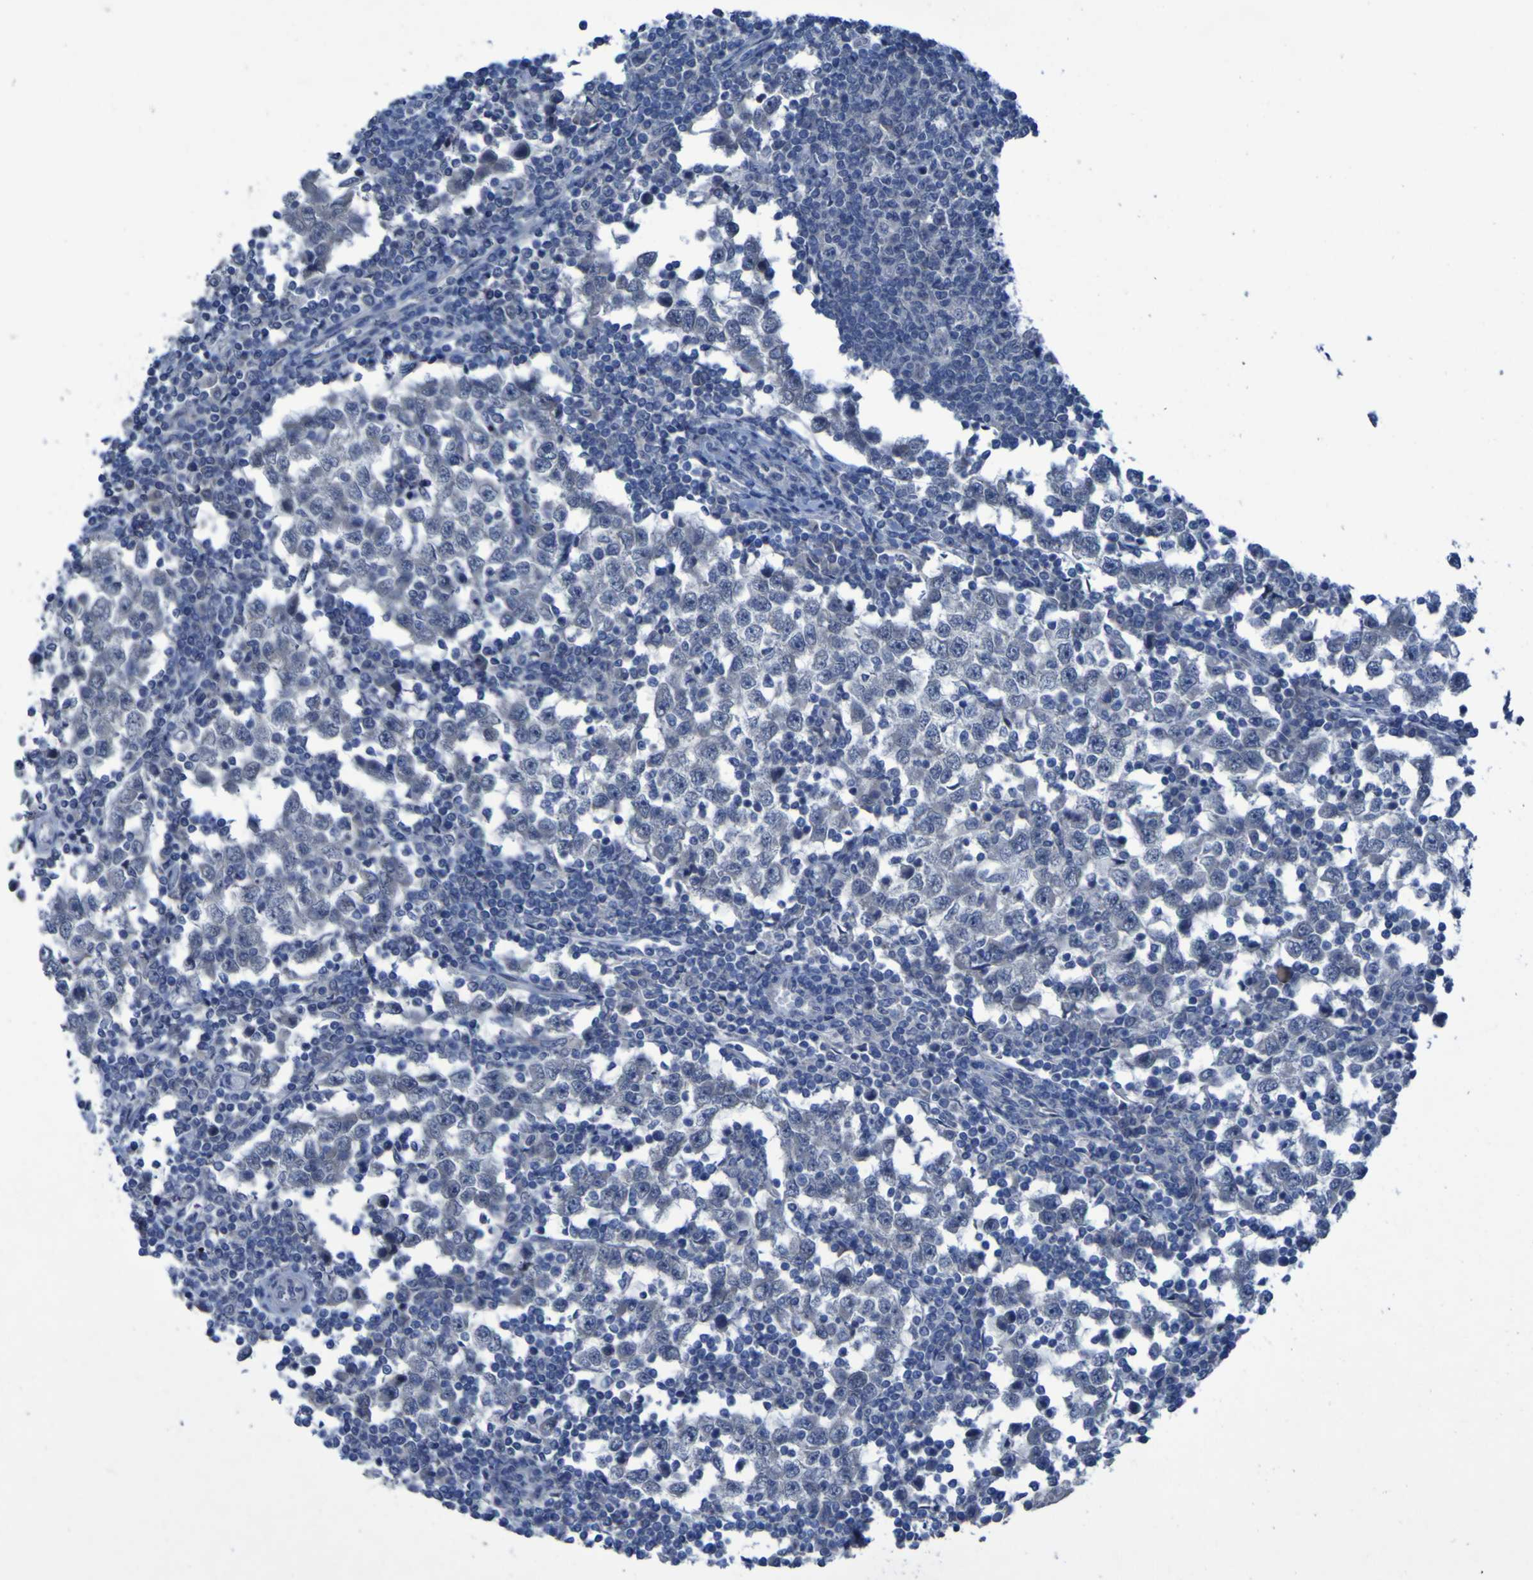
{"staining": {"intensity": "negative", "quantity": "none", "location": "none"}, "tissue": "testis cancer", "cell_type": "Tumor cells", "image_type": "cancer", "snomed": [{"axis": "morphology", "description": "Seminoma, NOS"}, {"axis": "topography", "description": "Testis"}], "caption": "Human seminoma (testis) stained for a protein using IHC exhibits no staining in tumor cells.", "gene": "CLDN18", "patient": {"sex": "male", "age": 65}}